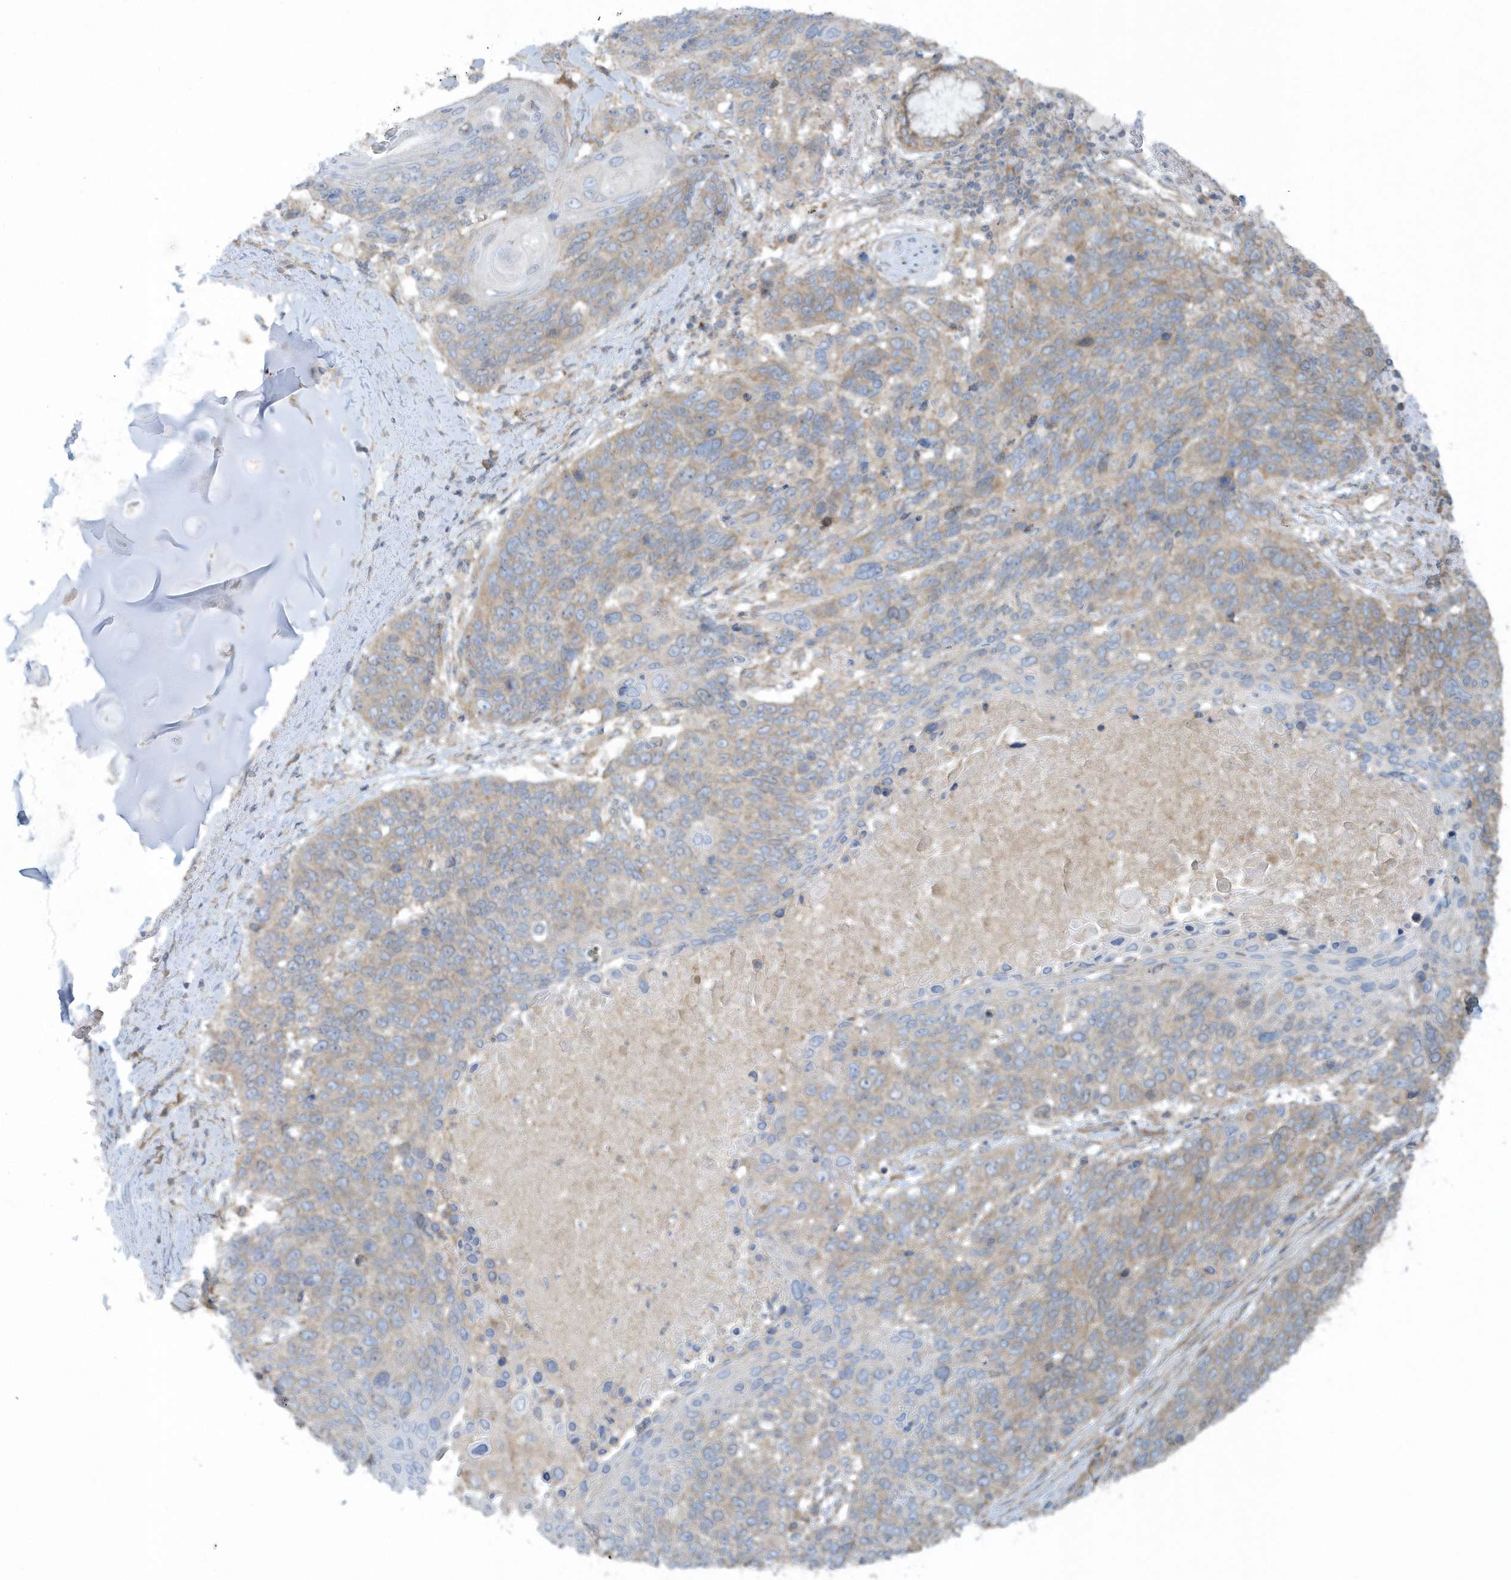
{"staining": {"intensity": "weak", "quantity": "<25%", "location": "cytoplasmic/membranous"}, "tissue": "lung cancer", "cell_type": "Tumor cells", "image_type": "cancer", "snomed": [{"axis": "morphology", "description": "Squamous cell carcinoma, NOS"}, {"axis": "topography", "description": "Lung"}], "caption": "A micrograph of lung cancer (squamous cell carcinoma) stained for a protein exhibits no brown staining in tumor cells.", "gene": "CNOT10", "patient": {"sex": "male", "age": 66}}